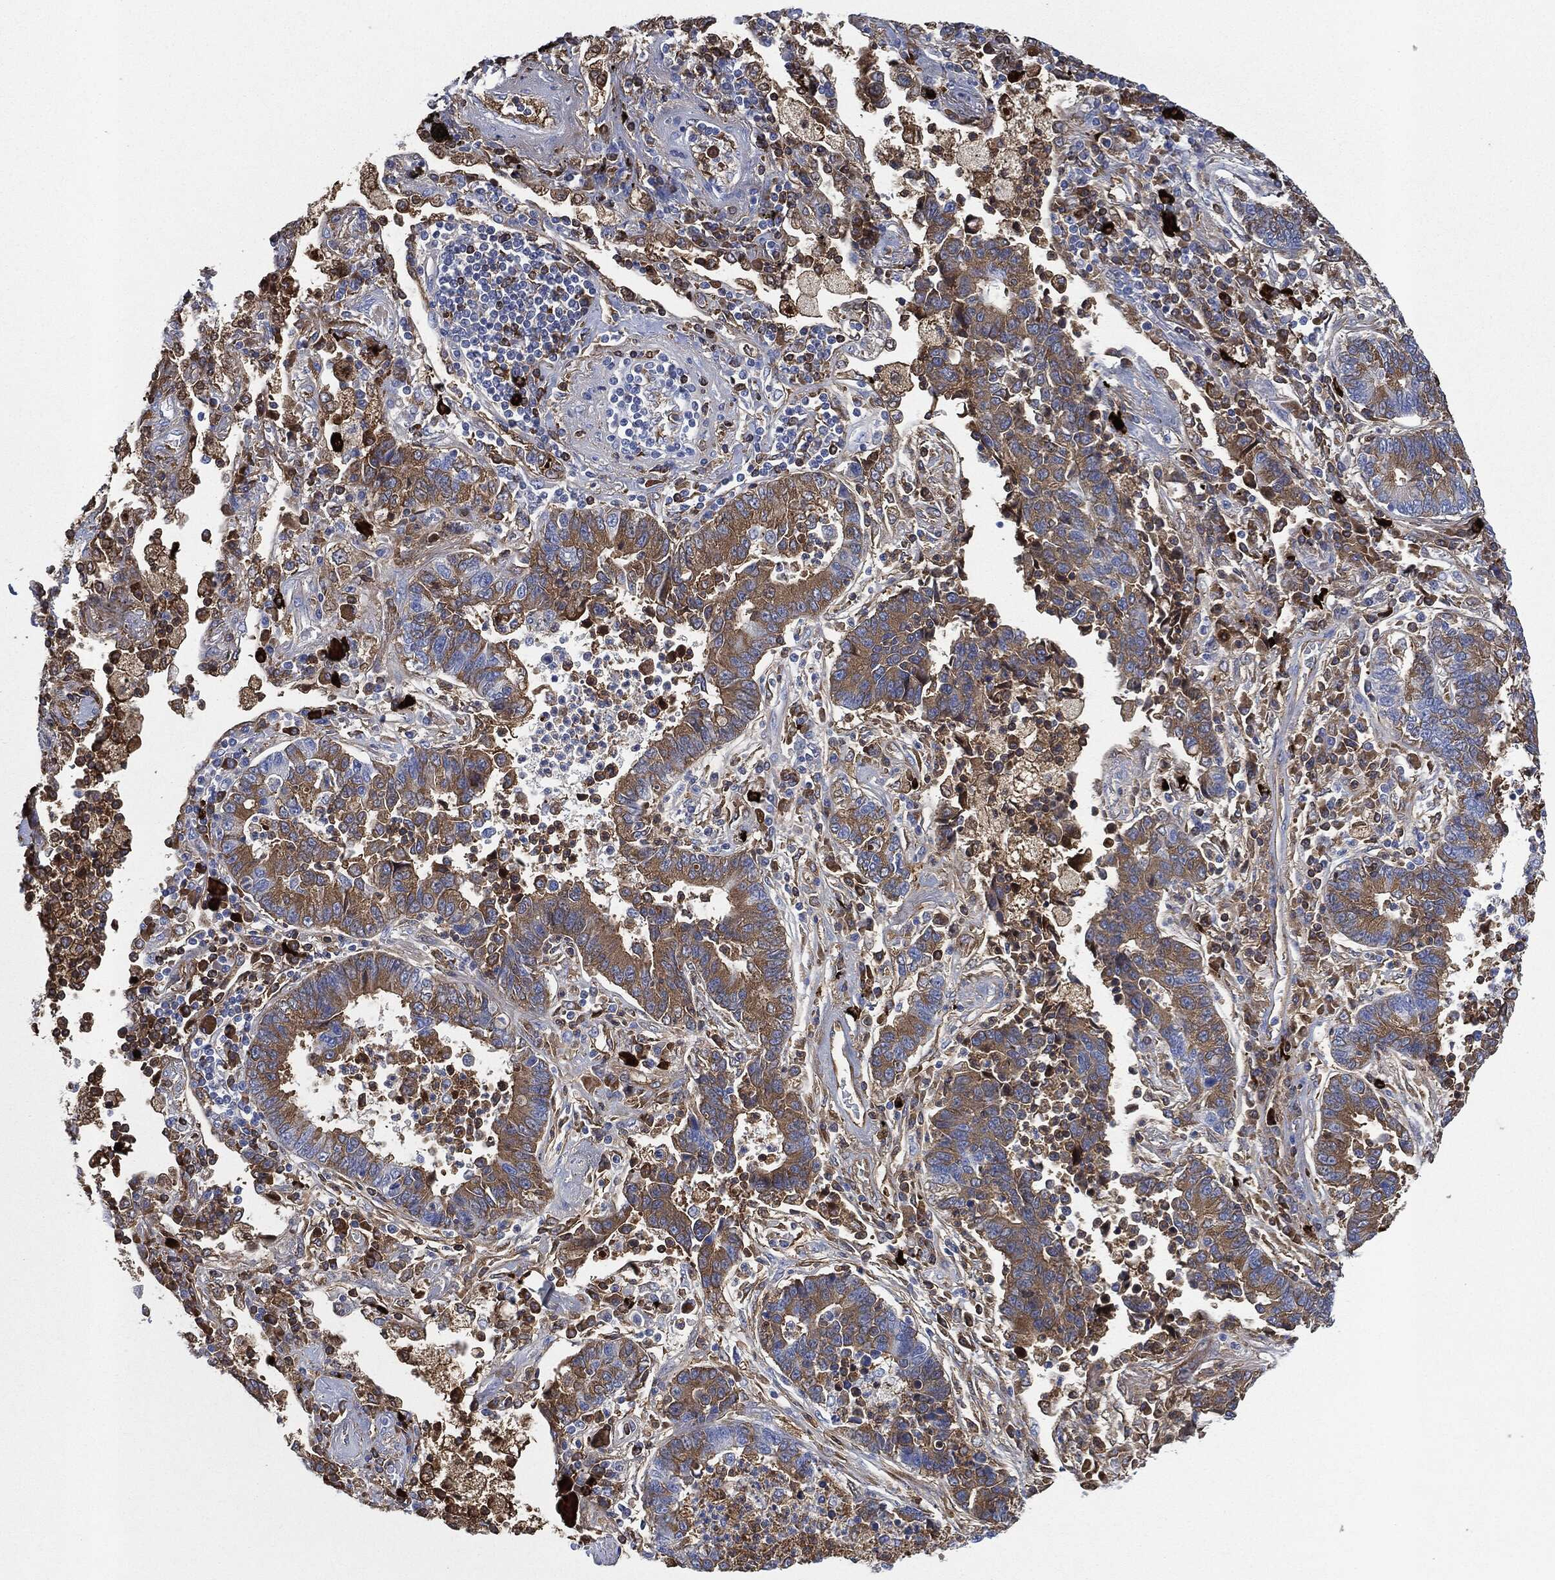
{"staining": {"intensity": "moderate", "quantity": "25%-75%", "location": "cytoplasmic/membranous"}, "tissue": "lung cancer", "cell_type": "Tumor cells", "image_type": "cancer", "snomed": [{"axis": "morphology", "description": "Adenocarcinoma, NOS"}, {"axis": "topography", "description": "Lung"}], "caption": "Protein expression analysis of human lung cancer reveals moderate cytoplasmic/membranous expression in approximately 25%-75% of tumor cells.", "gene": "IGLV6-57", "patient": {"sex": "female", "age": 57}}